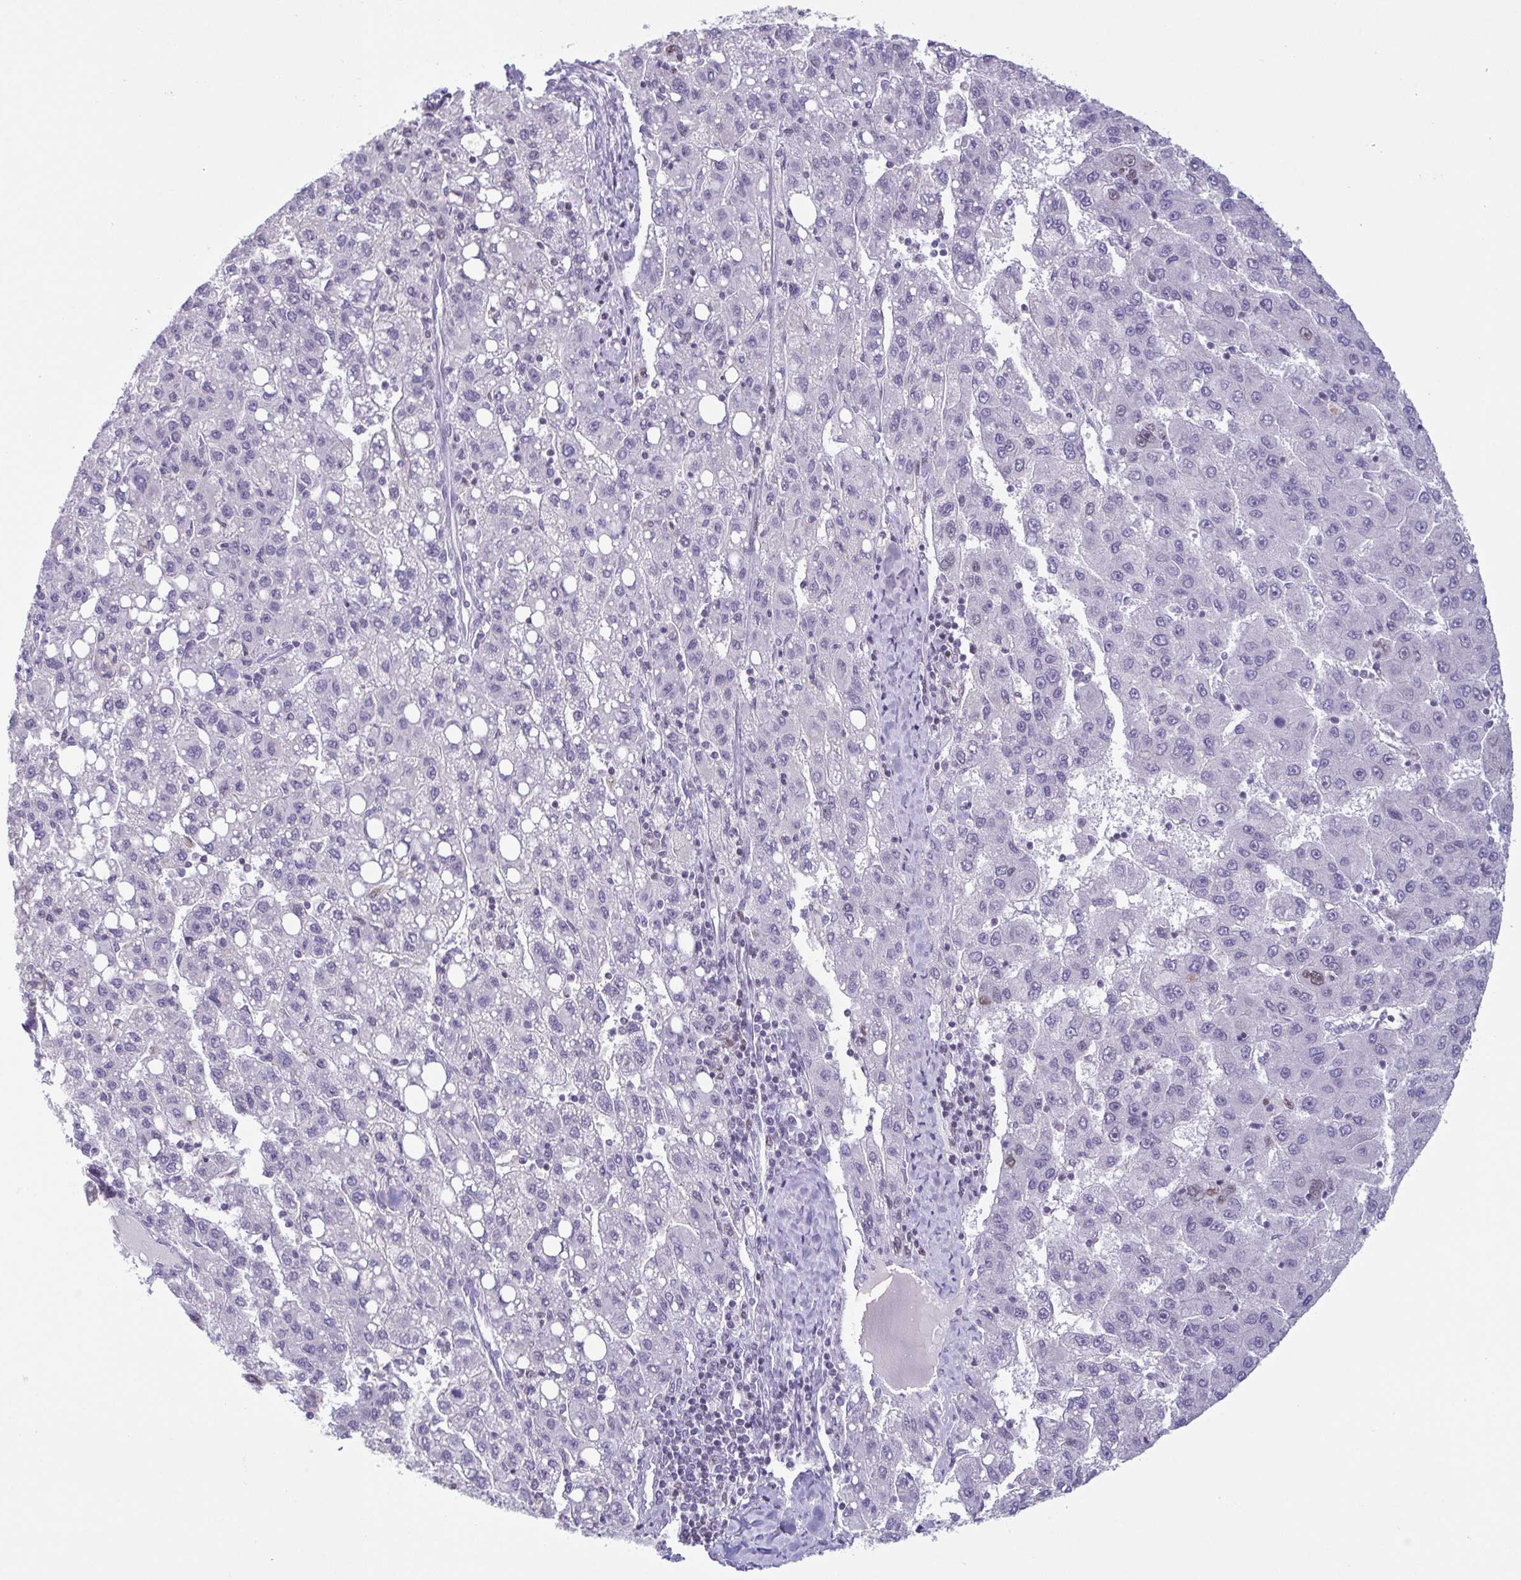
{"staining": {"intensity": "negative", "quantity": "none", "location": "none"}, "tissue": "liver cancer", "cell_type": "Tumor cells", "image_type": "cancer", "snomed": [{"axis": "morphology", "description": "Carcinoma, Hepatocellular, NOS"}, {"axis": "topography", "description": "Liver"}], "caption": "DAB (3,3'-diaminobenzidine) immunohistochemical staining of hepatocellular carcinoma (liver) exhibits no significant expression in tumor cells.", "gene": "IRF1", "patient": {"sex": "female", "age": 82}}